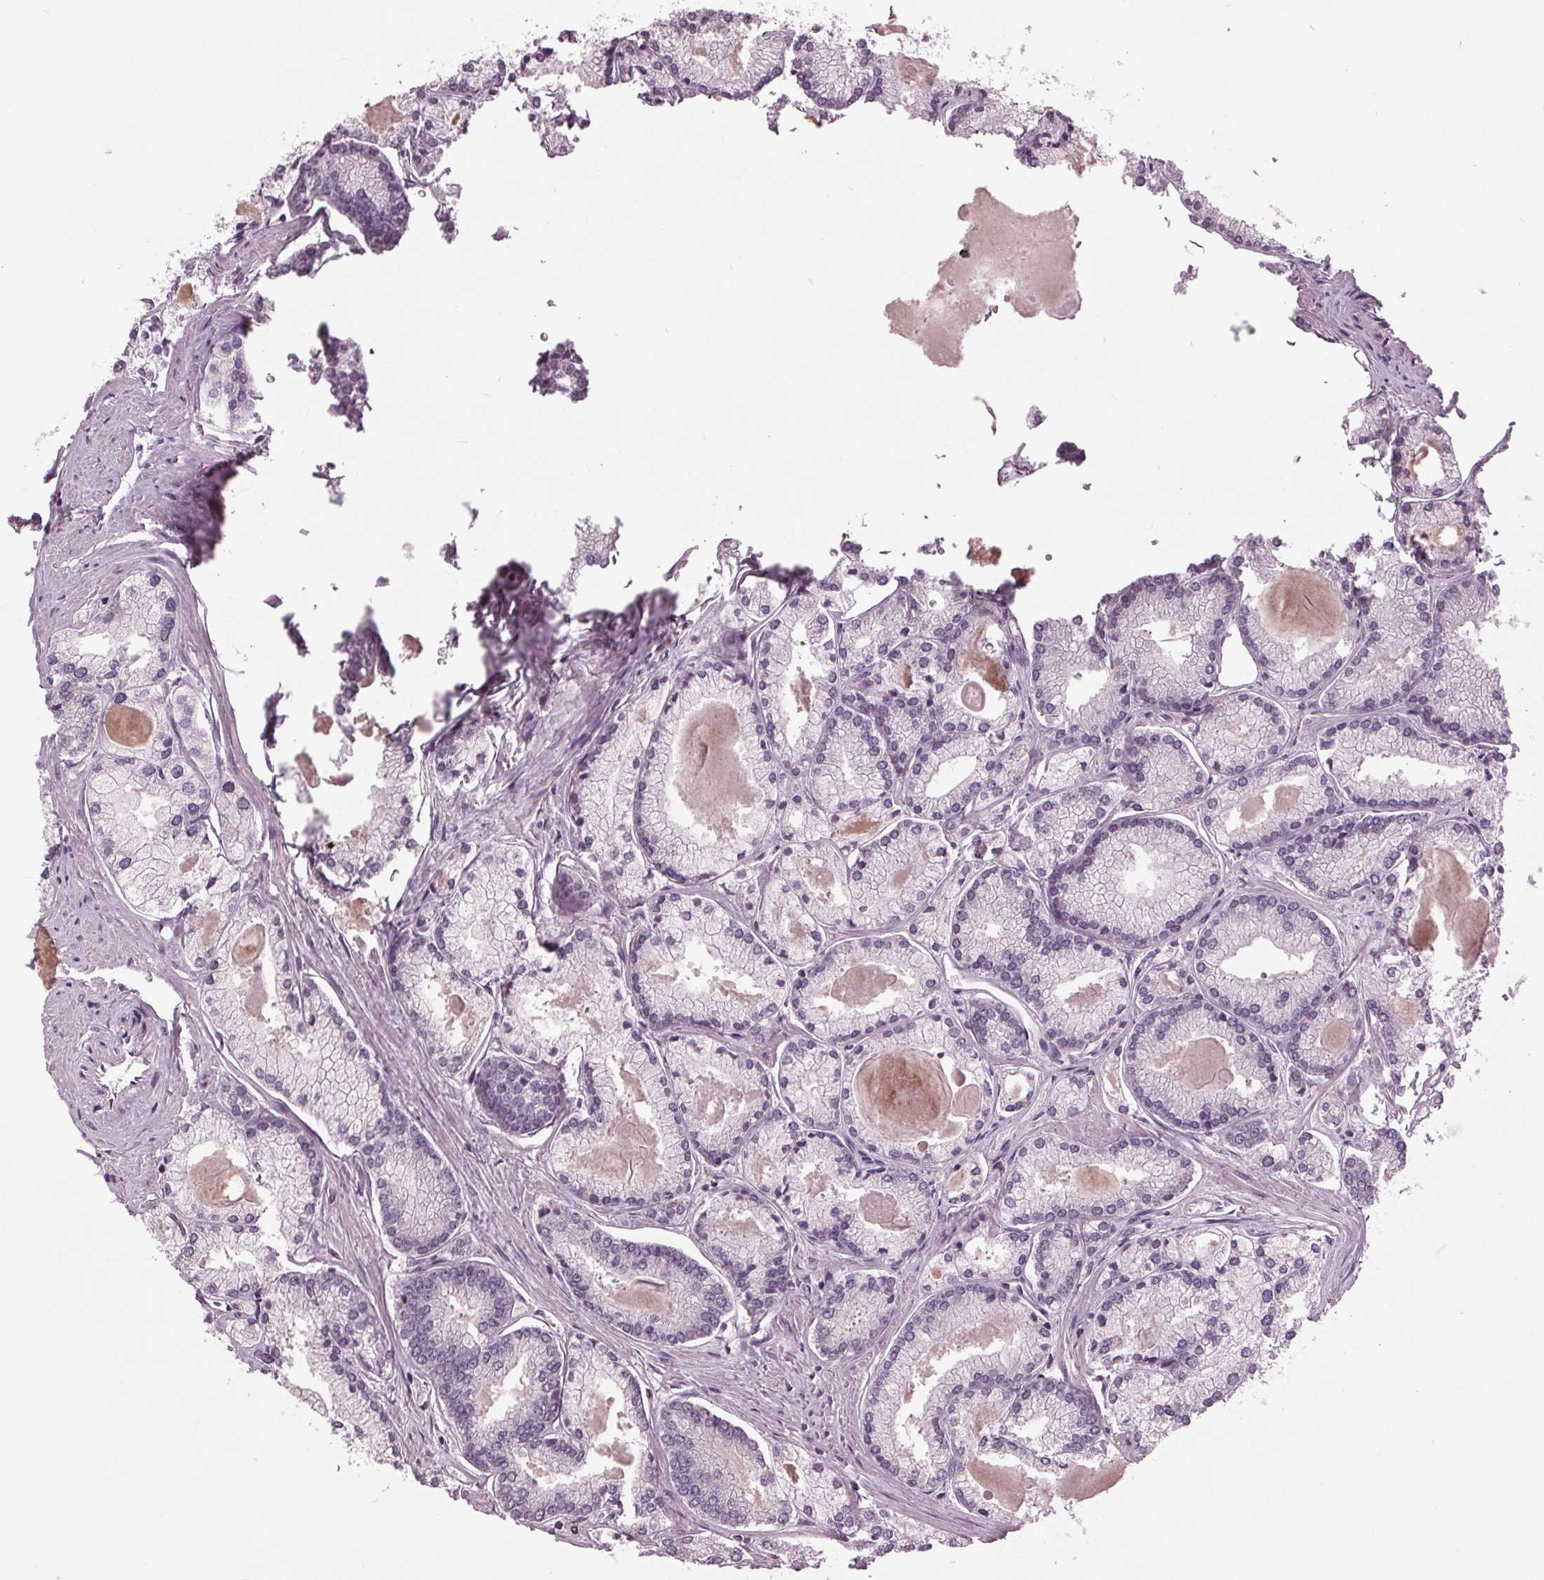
{"staining": {"intensity": "negative", "quantity": "none", "location": "none"}, "tissue": "prostate cancer", "cell_type": "Tumor cells", "image_type": "cancer", "snomed": [{"axis": "morphology", "description": "Adenocarcinoma, High grade"}, {"axis": "topography", "description": "Prostate"}], "caption": "Tumor cells show no significant positivity in prostate cancer (high-grade adenocarcinoma).", "gene": "SIGLEC6", "patient": {"sex": "male", "age": 68}}